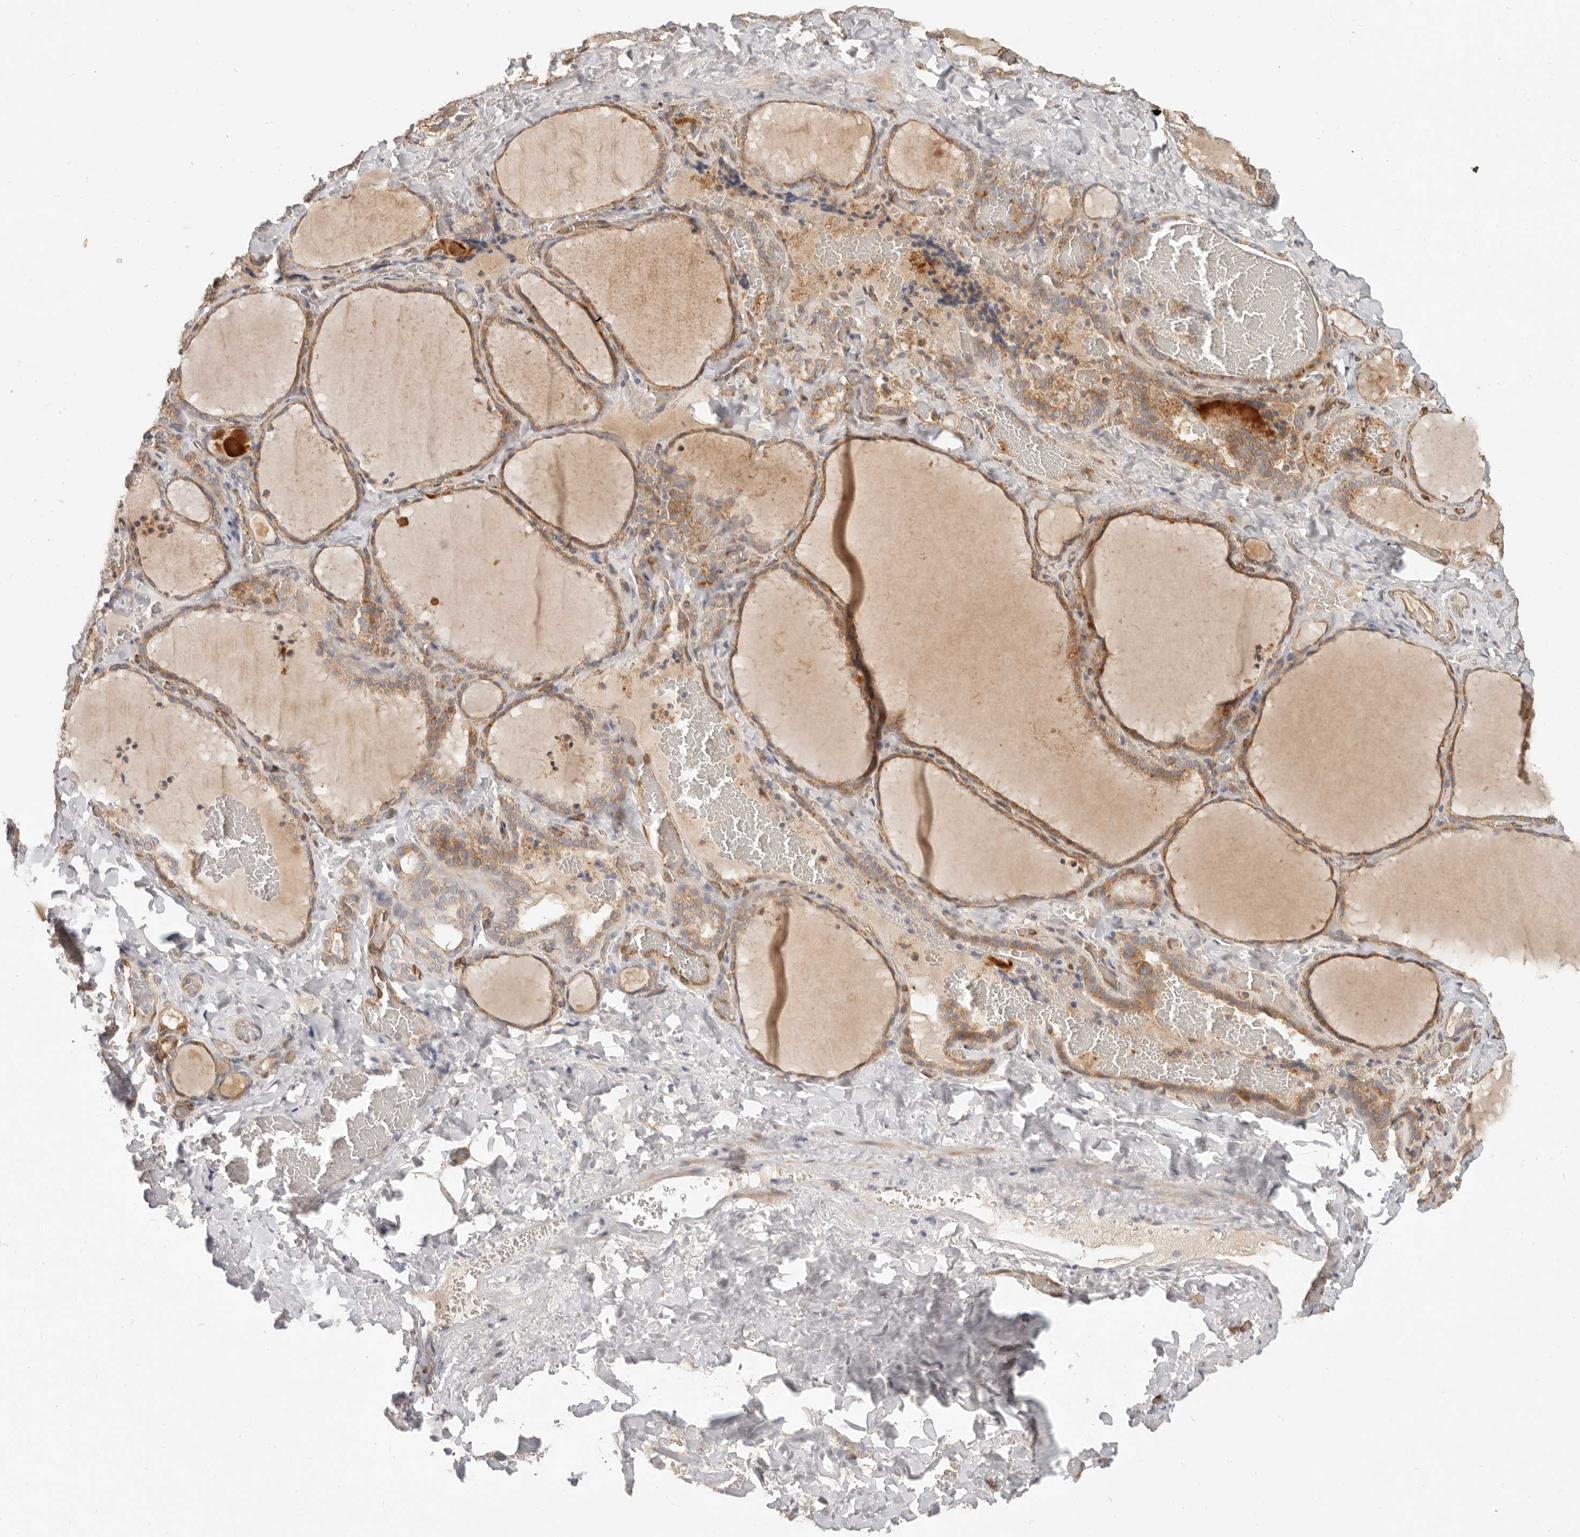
{"staining": {"intensity": "moderate", "quantity": ">75%", "location": "cytoplasmic/membranous"}, "tissue": "thyroid gland", "cell_type": "Glandular cells", "image_type": "normal", "snomed": [{"axis": "morphology", "description": "Normal tissue, NOS"}, {"axis": "topography", "description": "Thyroid gland"}], "caption": "This image displays IHC staining of normal thyroid gland, with medium moderate cytoplasmic/membranous staining in about >75% of glandular cells.", "gene": "SPRING1", "patient": {"sex": "female", "age": 22}}